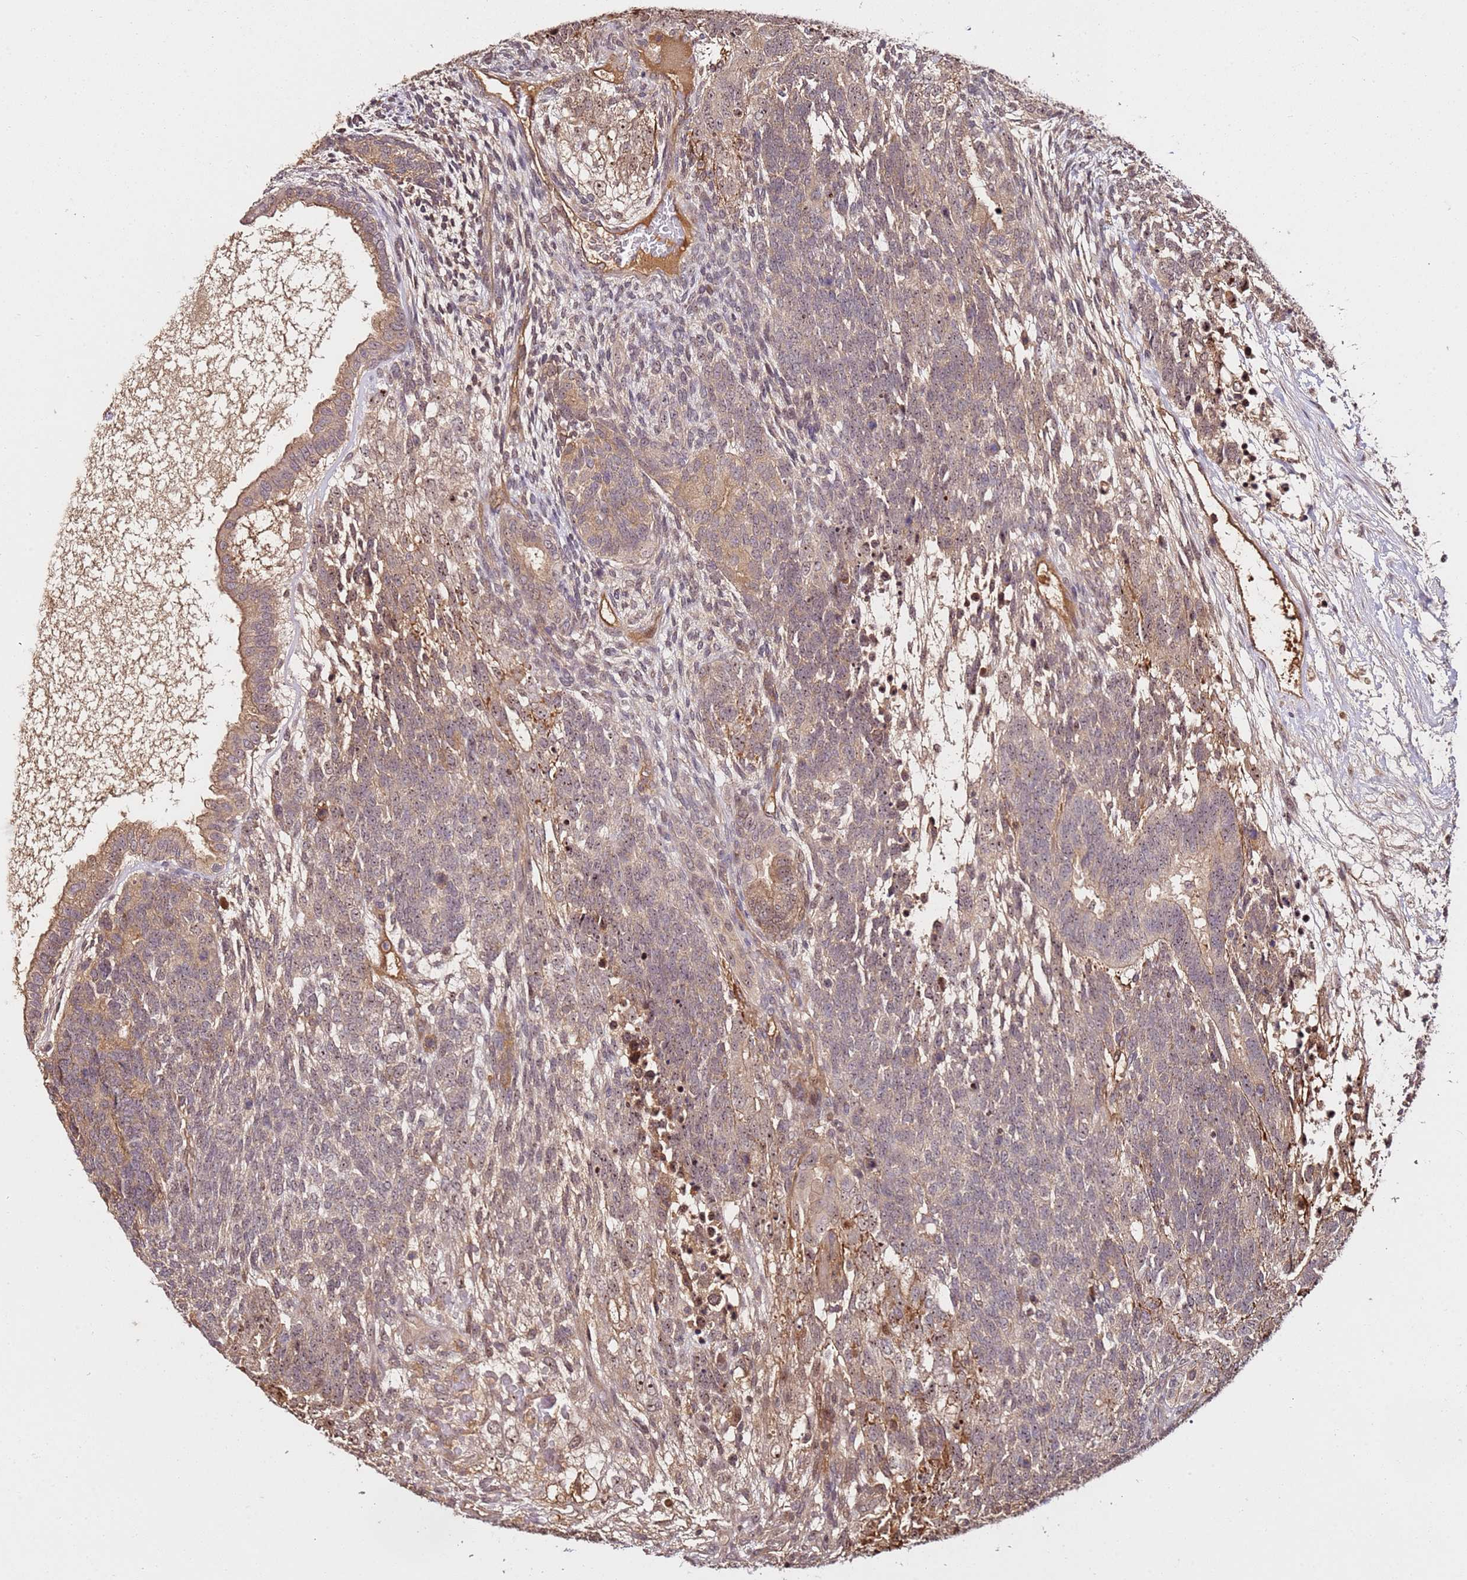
{"staining": {"intensity": "moderate", "quantity": ">75%", "location": "cytoplasmic/membranous,nuclear"}, "tissue": "testis cancer", "cell_type": "Tumor cells", "image_type": "cancer", "snomed": [{"axis": "morphology", "description": "Carcinoma, Embryonal, NOS"}, {"axis": "topography", "description": "Testis"}], "caption": "Immunohistochemistry histopathology image of neoplastic tissue: testis cancer (embryonal carcinoma) stained using IHC exhibits medium levels of moderate protein expression localized specifically in the cytoplasmic/membranous and nuclear of tumor cells, appearing as a cytoplasmic/membranous and nuclear brown color.", "gene": "DDX27", "patient": {"sex": "male", "age": 23}}